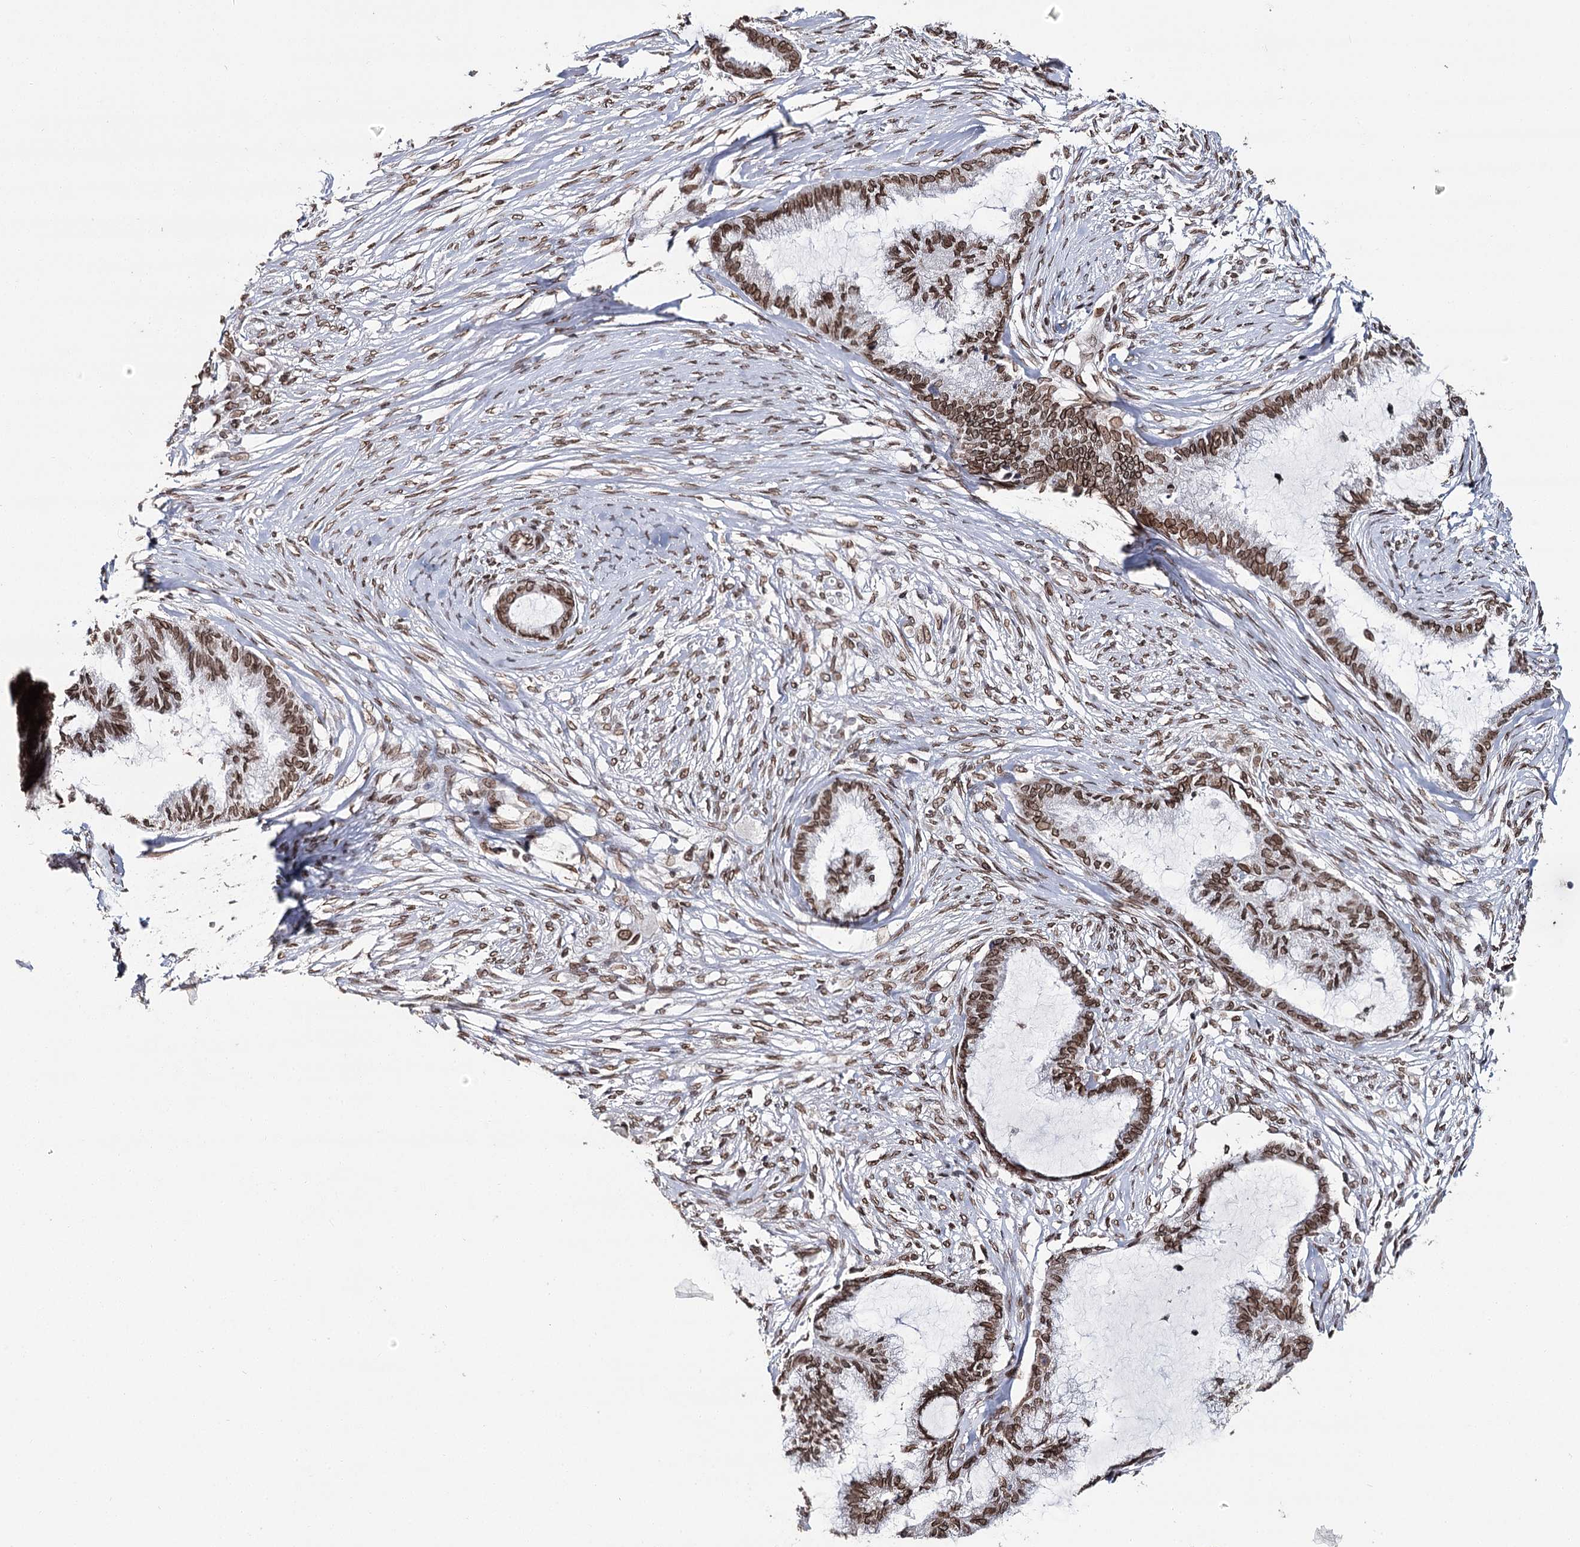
{"staining": {"intensity": "moderate", "quantity": ">75%", "location": "cytoplasmic/membranous,nuclear"}, "tissue": "endometrial cancer", "cell_type": "Tumor cells", "image_type": "cancer", "snomed": [{"axis": "morphology", "description": "Adenocarcinoma, NOS"}, {"axis": "topography", "description": "Endometrium"}], "caption": "Immunohistochemistry (IHC) image of human adenocarcinoma (endometrial) stained for a protein (brown), which exhibits medium levels of moderate cytoplasmic/membranous and nuclear staining in about >75% of tumor cells.", "gene": "KIAA0930", "patient": {"sex": "female", "age": 86}}